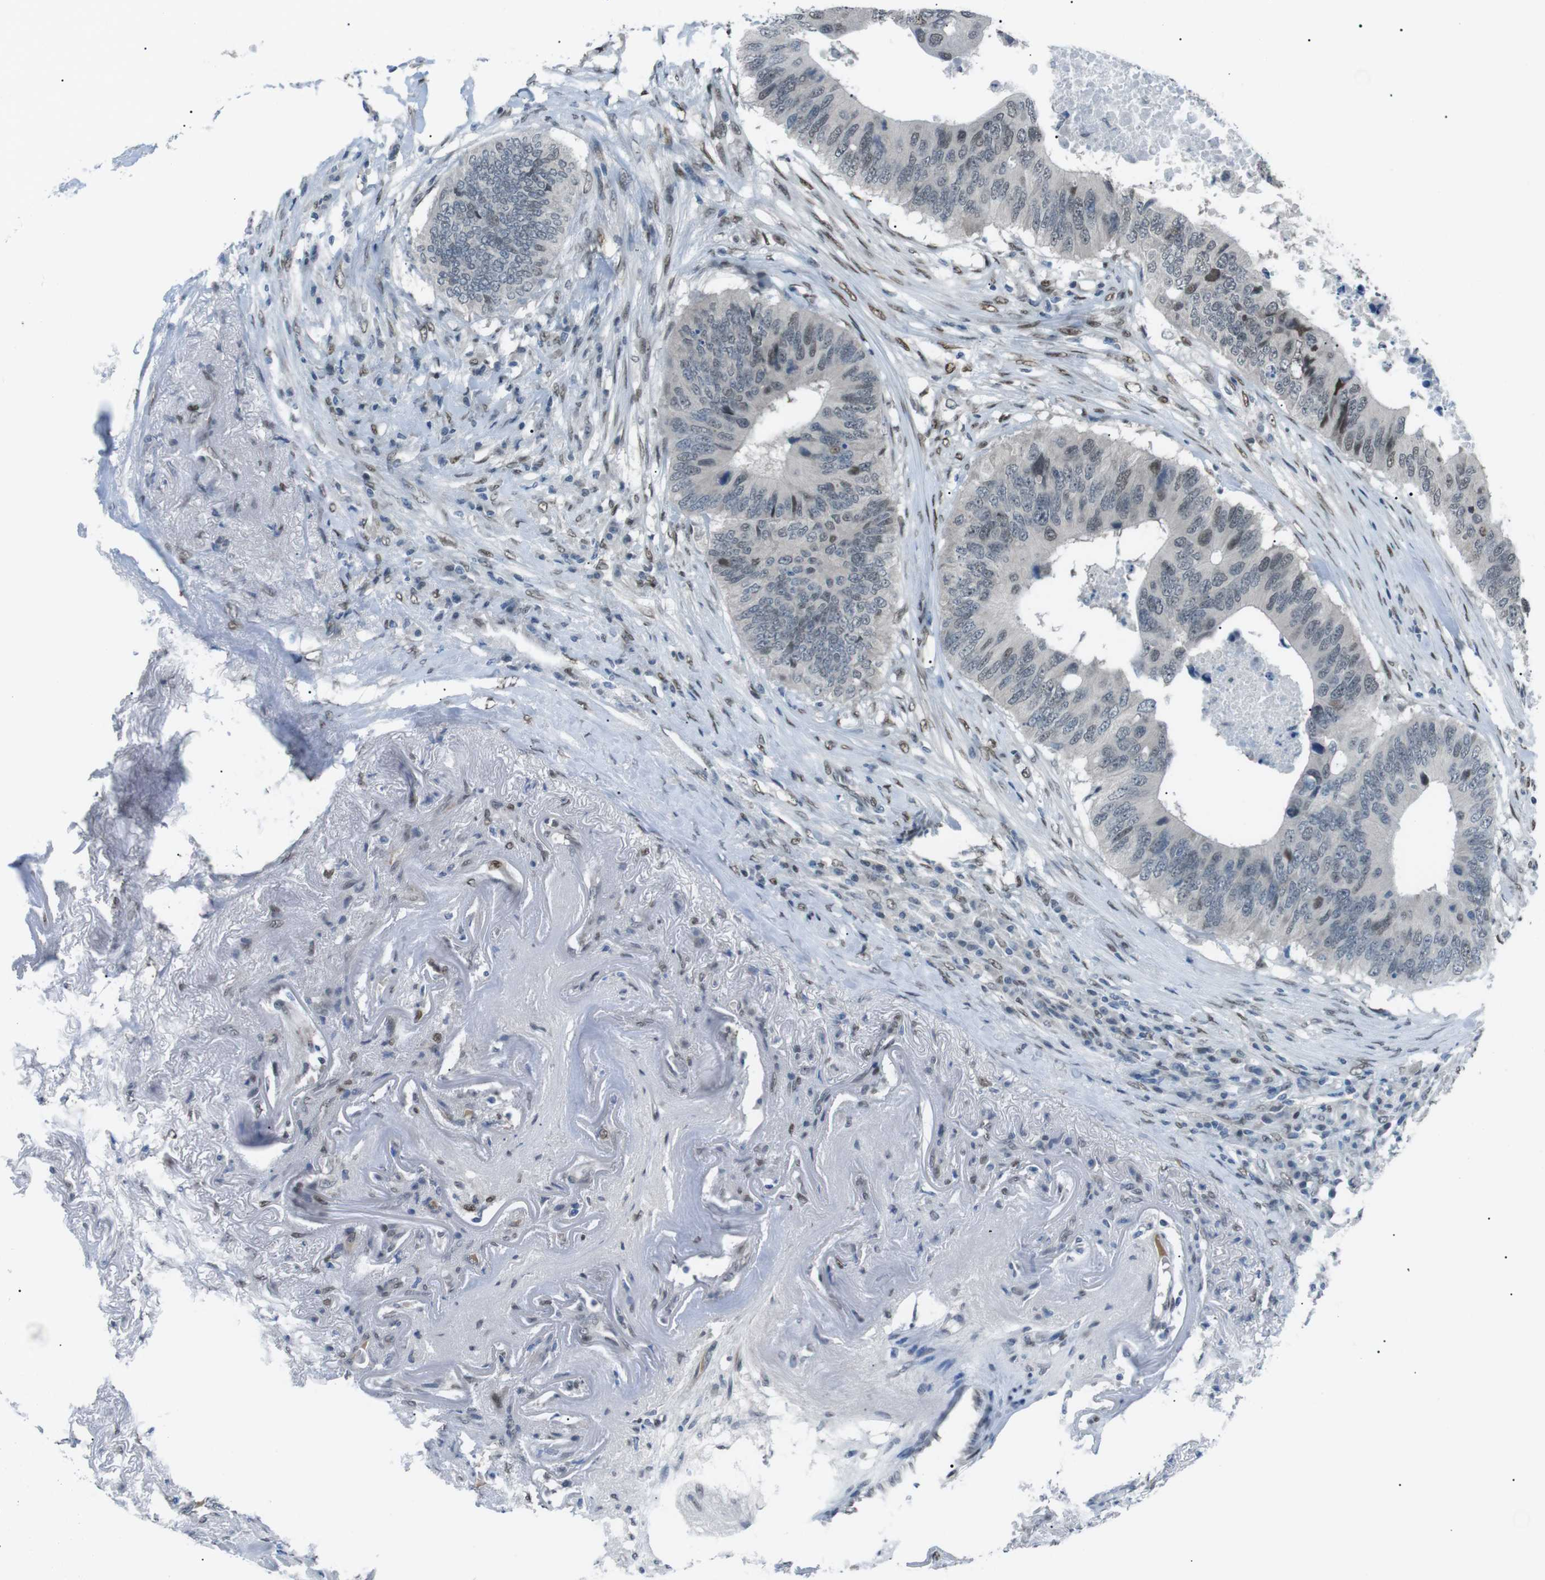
{"staining": {"intensity": "weak", "quantity": "25%-75%", "location": "nuclear"}, "tissue": "colorectal cancer", "cell_type": "Tumor cells", "image_type": "cancer", "snomed": [{"axis": "morphology", "description": "Adenocarcinoma, NOS"}, {"axis": "topography", "description": "Colon"}], "caption": "Protein analysis of colorectal adenocarcinoma tissue exhibits weak nuclear staining in about 25%-75% of tumor cells. Immunohistochemistry (ihc) stains the protein of interest in brown and the nuclei are stained blue.", "gene": "SRPK2", "patient": {"sex": "male", "age": 71}}